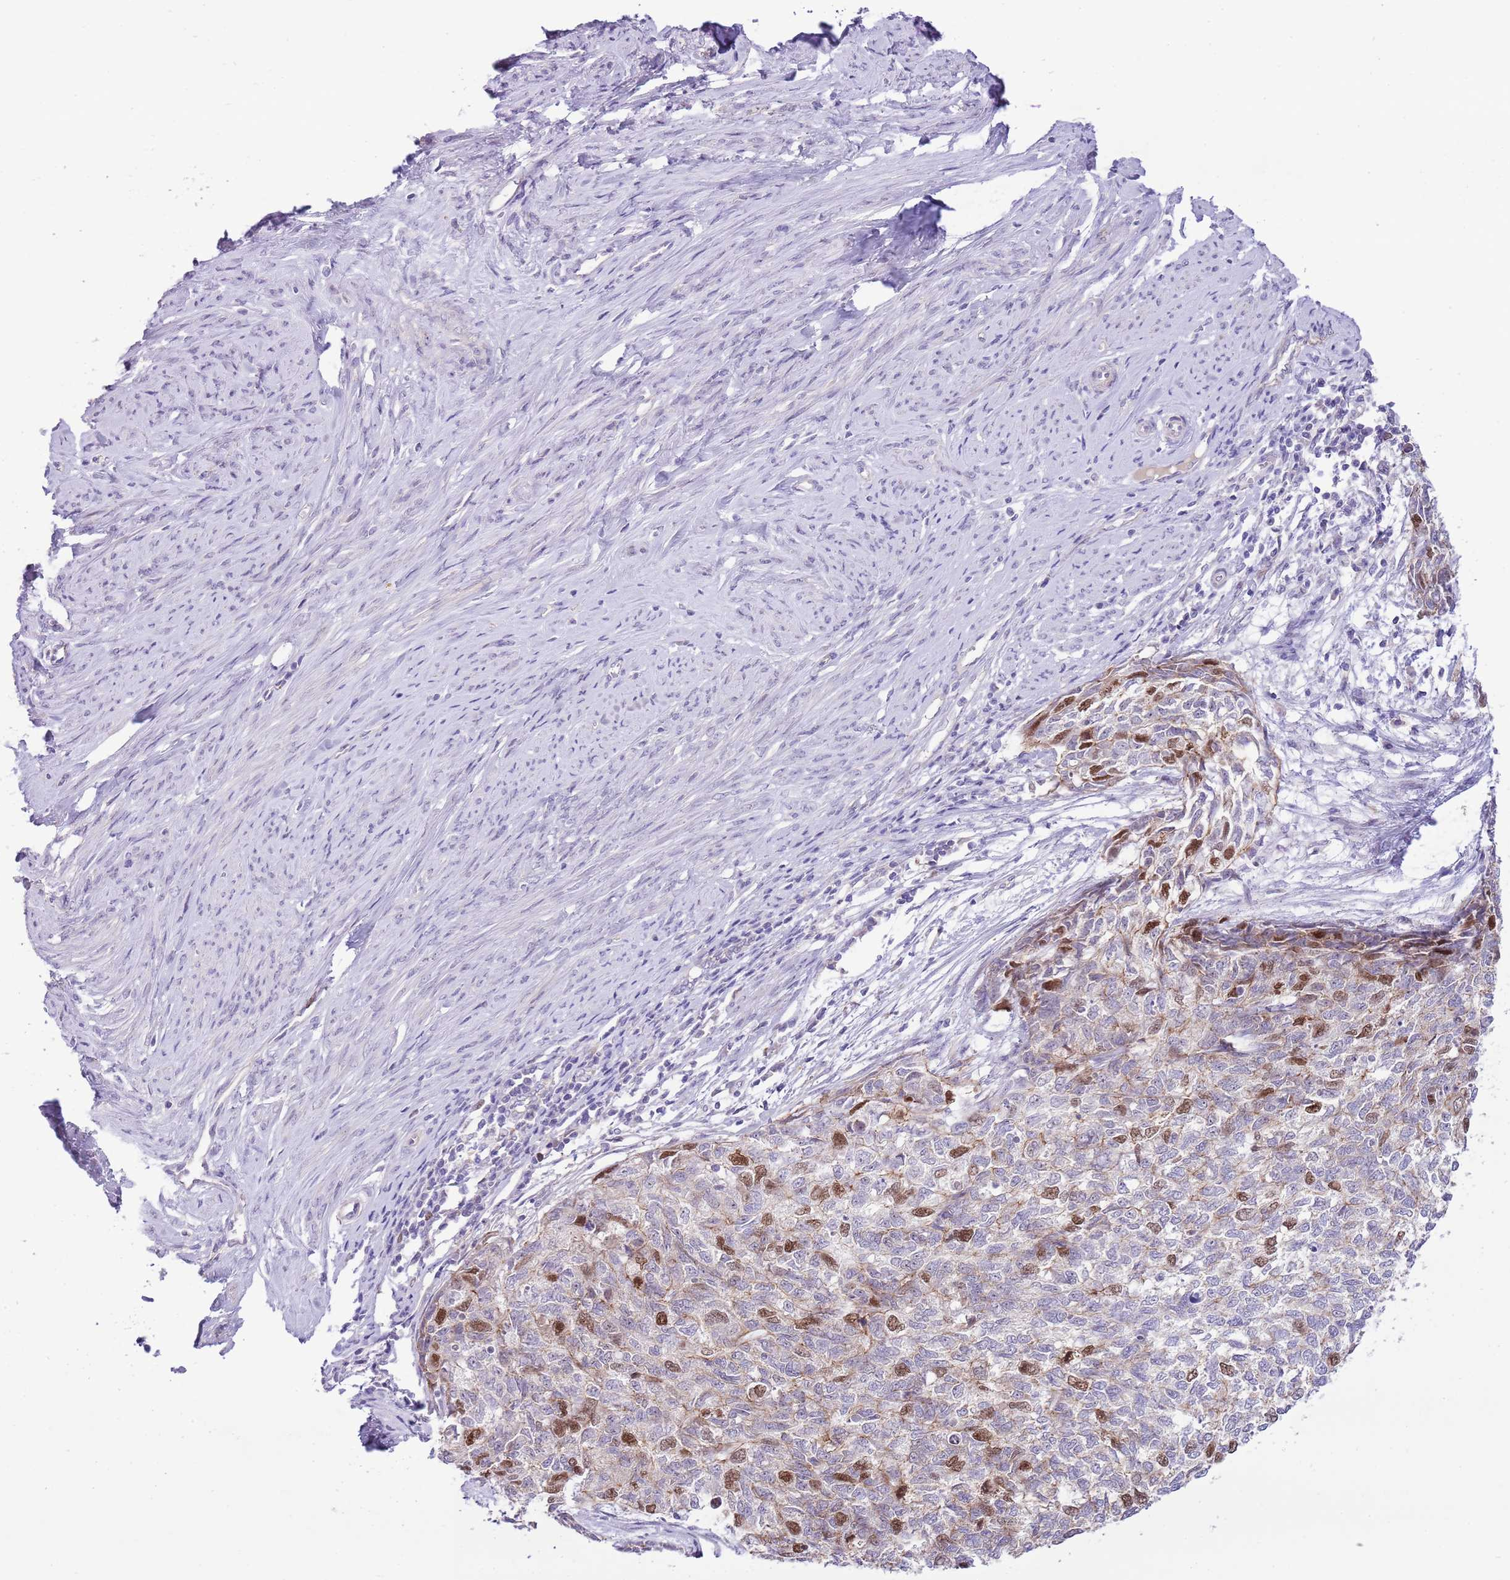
{"staining": {"intensity": "moderate", "quantity": "<25%", "location": "nuclear"}, "tissue": "cervical cancer", "cell_type": "Tumor cells", "image_type": "cancer", "snomed": [{"axis": "morphology", "description": "Squamous cell carcinoma, NOS"}, {"axis": "topography", "description": "Cervix"}], "caption": "The image reveals staining of squamous cell carcinoma (cervical), revealing moderate nuclear protein positivity (brown color) within tumor cells.", "gene": "FBRSL1", "patient": {"sex": "female", "age": 63}}